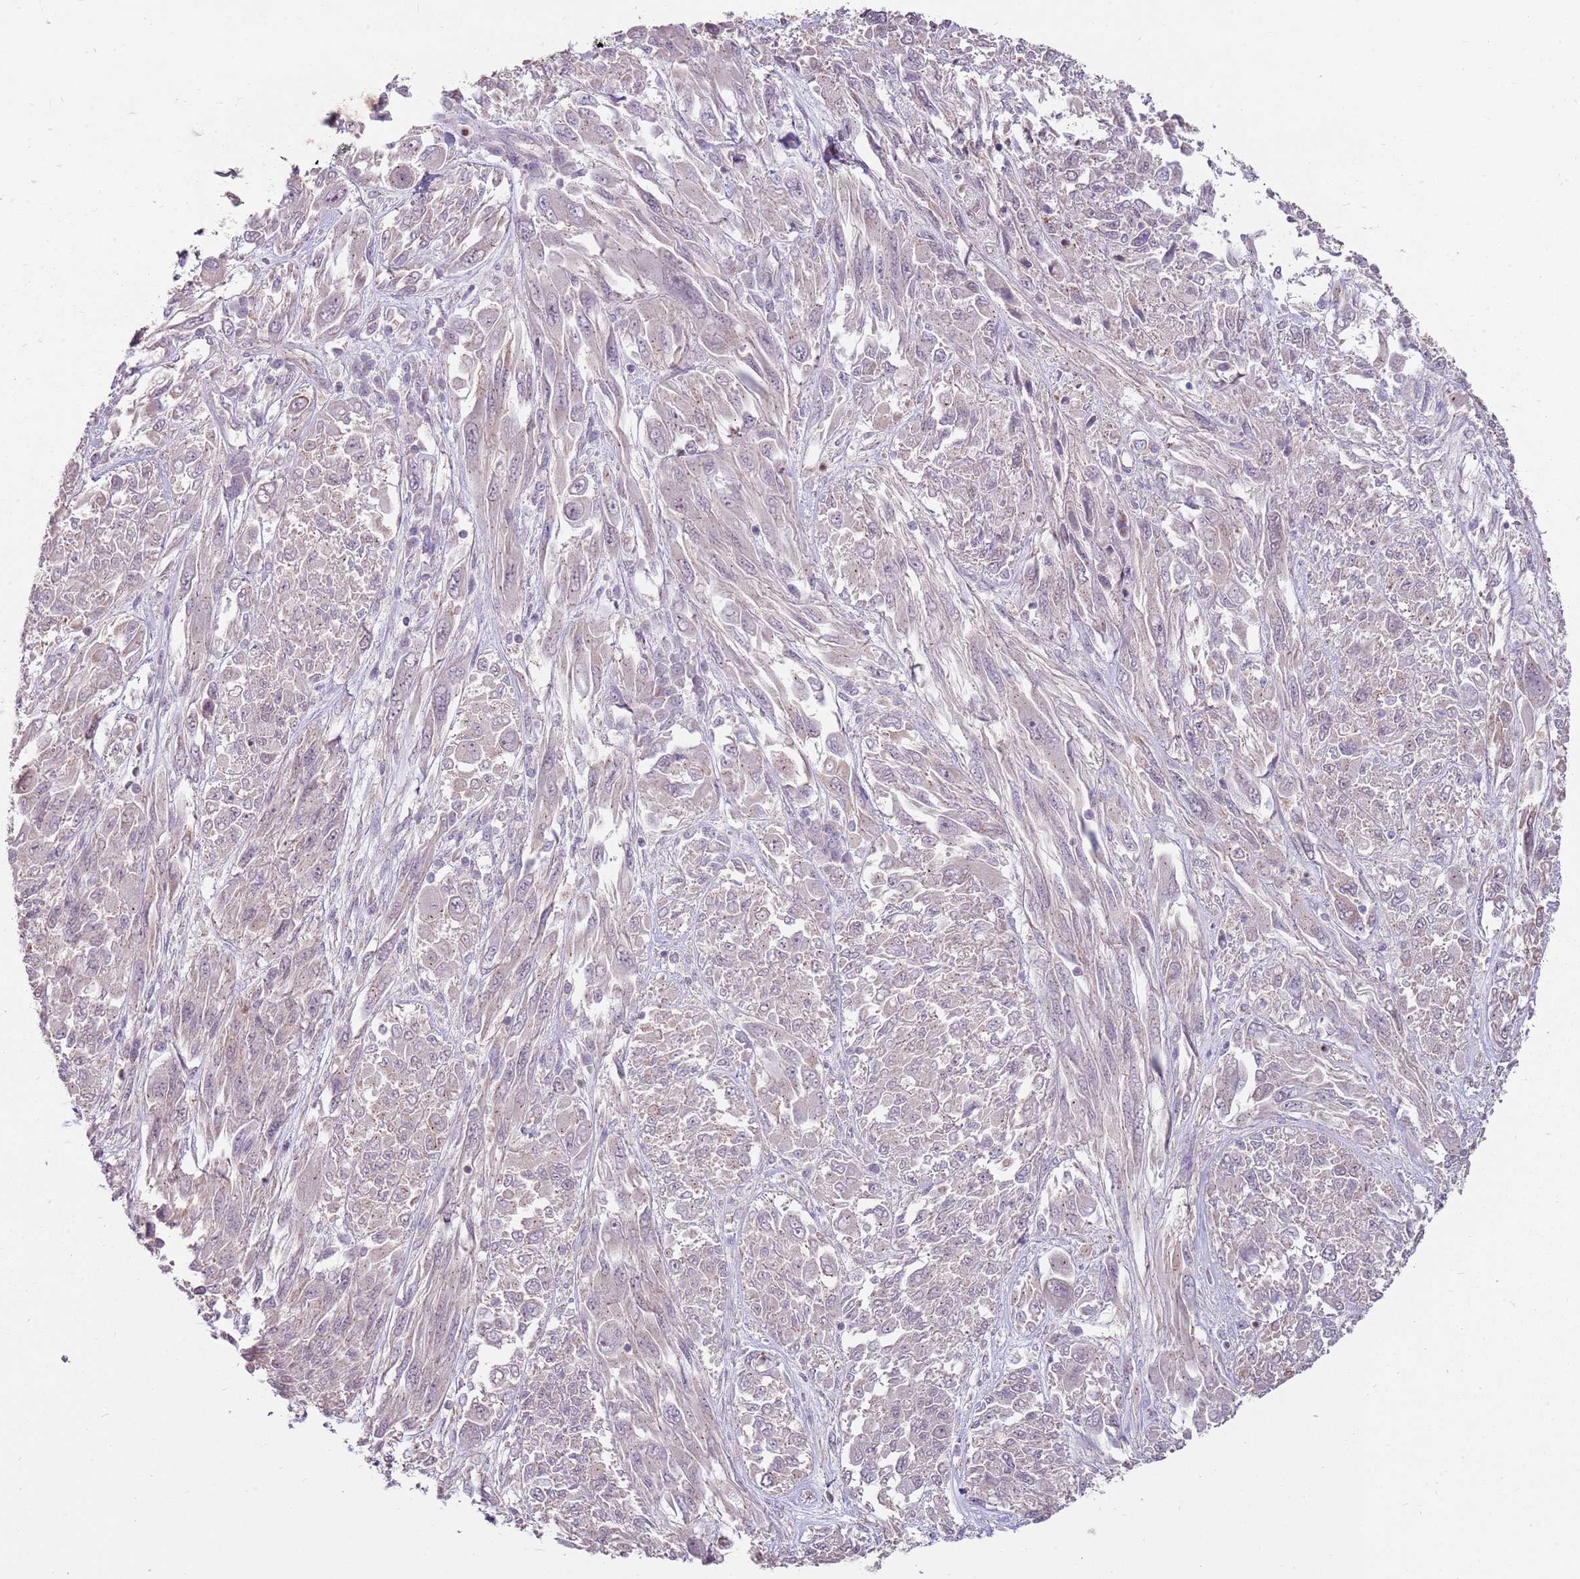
{"staining": {"intensity": "negative", "quantity": "none", "location": "none"}, "tissue": "melanoma", "cell_type": "Tumor cells", "image_type": "cancer", "snomed": [{"axis": "morphology", "description": "Malignant melanoma, NOS"}, {"axis": "topography", "description": "Skin"}], "caption": "The immunohistochemistry (IHC) photomicrograph has no significant positivity in tumor cells of malignant melanoma tissue.", "gene": "SPATA31D1", "patient": {"sex": "female", "age": 91}}